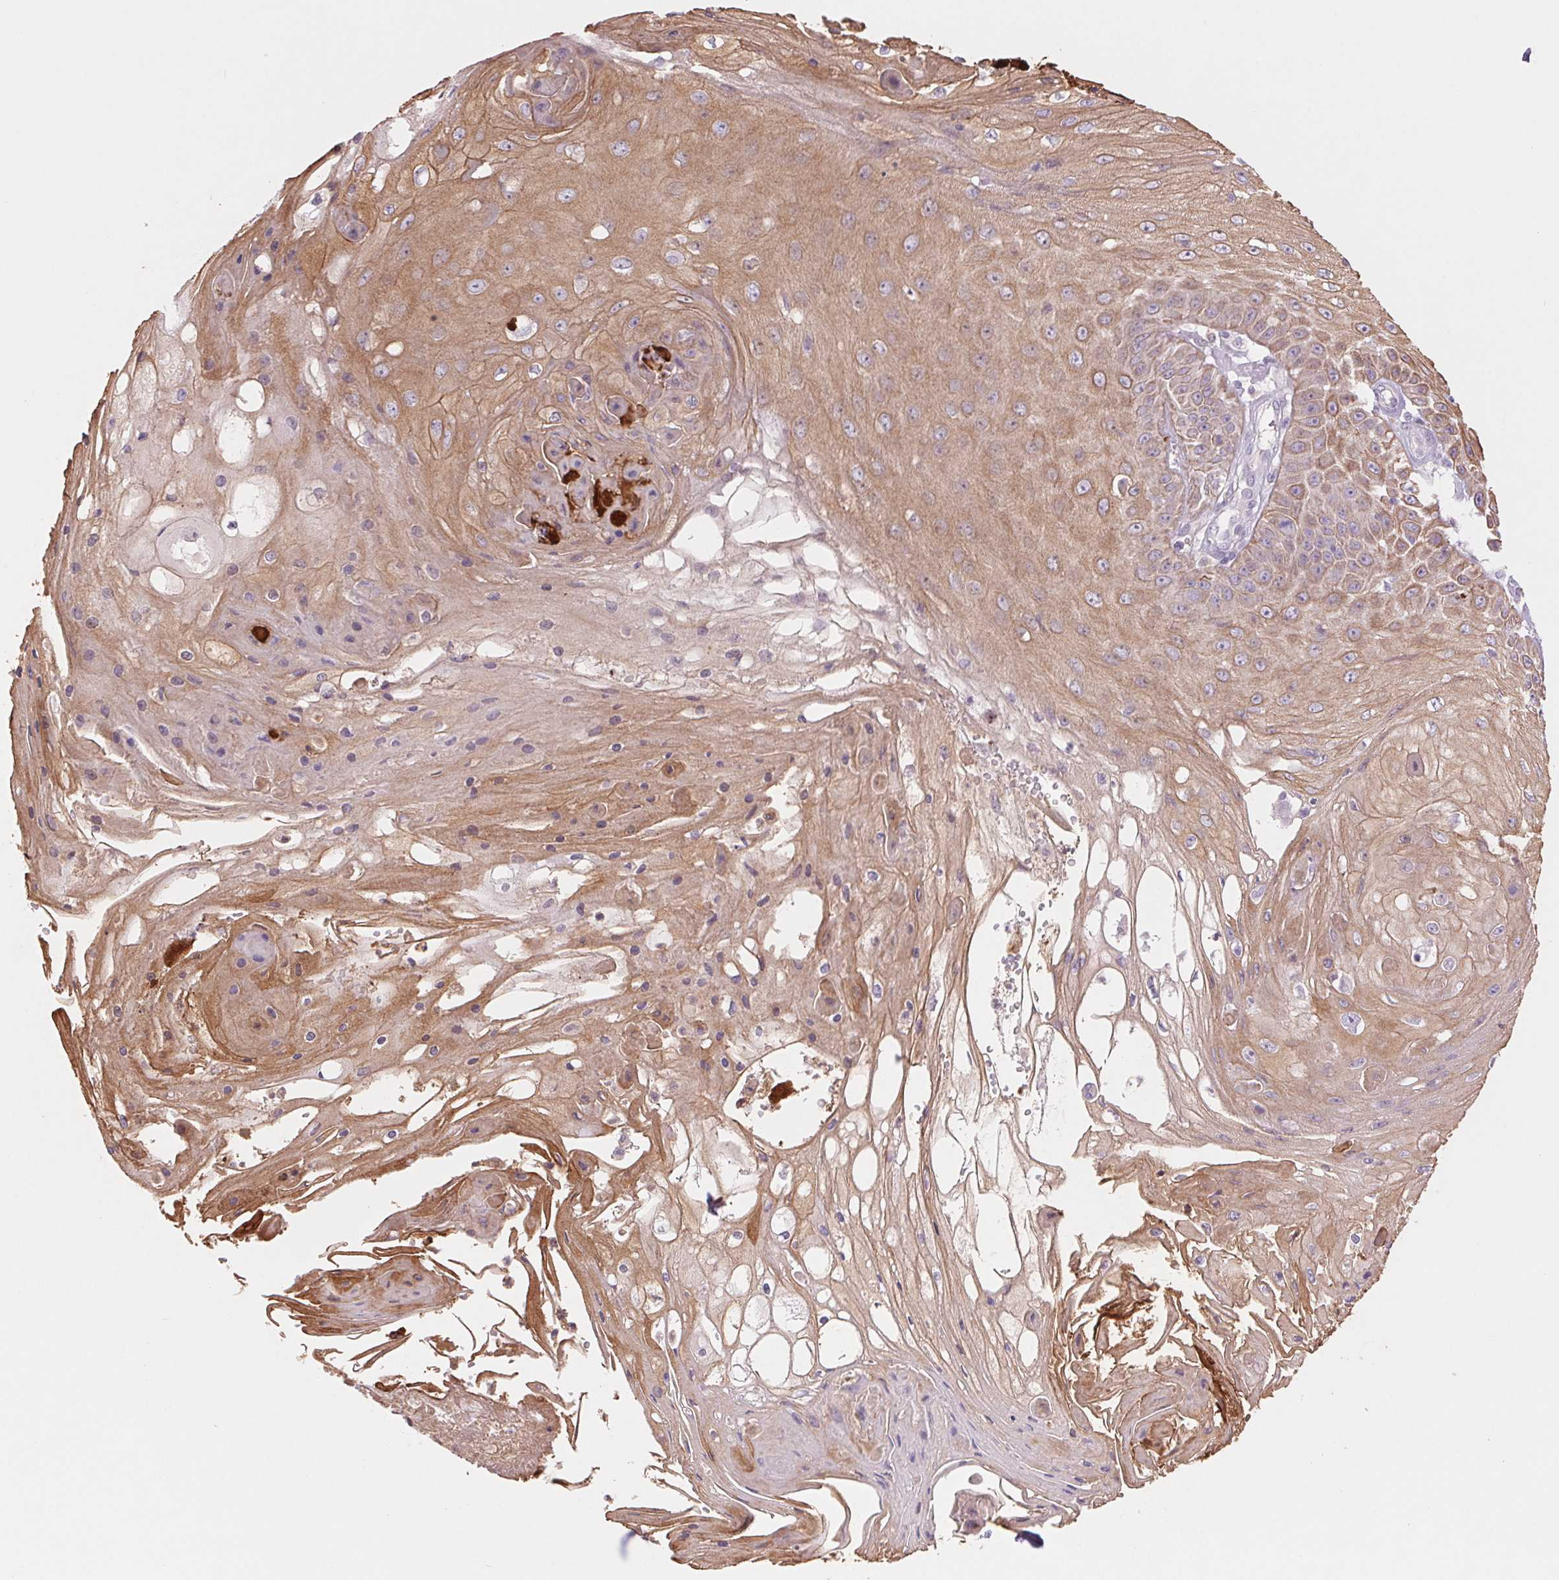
{"staining": {"intensity": "moderate", "quantity": ">75%", "location": "cytoplasmic/membranous"}, "tissue": "skin cancer", "cell_type": "Tumor cells", "image_type": "cancer", "snomed": [{"axis": "morphology", "description": "Squamous cell carcinoma, NOS"}, {"axis": "topography", "description": "Skin"}], "caption": "IHC image of human skin squamous cell carcinoma stained for a protein (brown), which exhibits medium levels of moderate cytoplasmic/membranous positivity in approximately >75% of tumor cells.", "gene": "KRT1", "patient": {"sex": "male", "age": 70}}